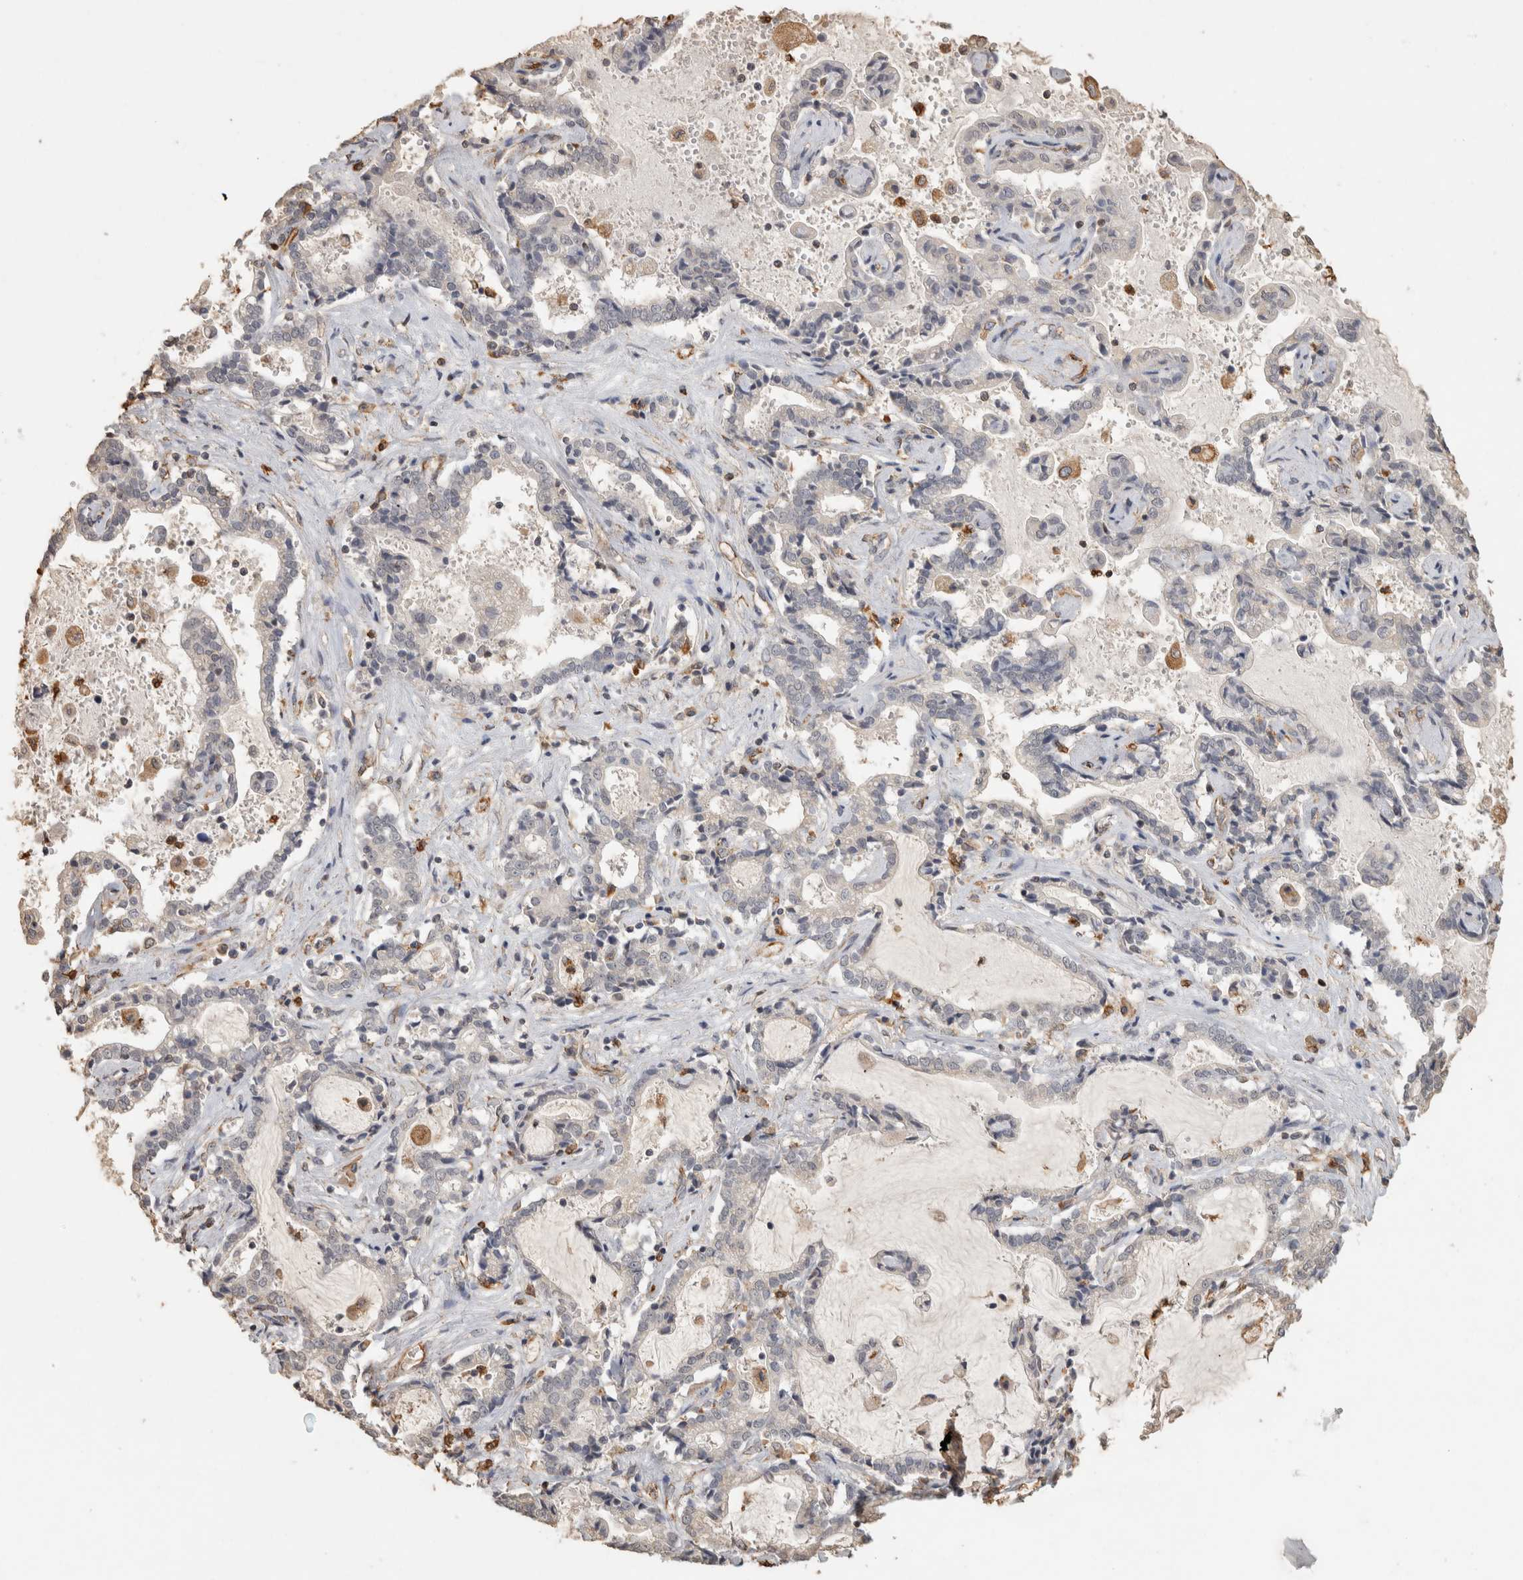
{"staining": {"intensity": "negative", "quantity": "none", "location": "none"}, "tissue": "liver cancer", "cell_type": "Tumor cells", "image_type": "cancer", "snomed": [{"axis": "morphology", "description": "Cholangiocarcinoma"}, {"axis": "topography", "description": "Liver"}], "caption": "There is no significant expression in tumor cells of cholangiocarcinoma (liver). (DAB (3,3'-diaminobenzidine) immunohistochemistry, high magnification).", "gene": "REPS2", "patient": {"sex": "male", "age": 57}}